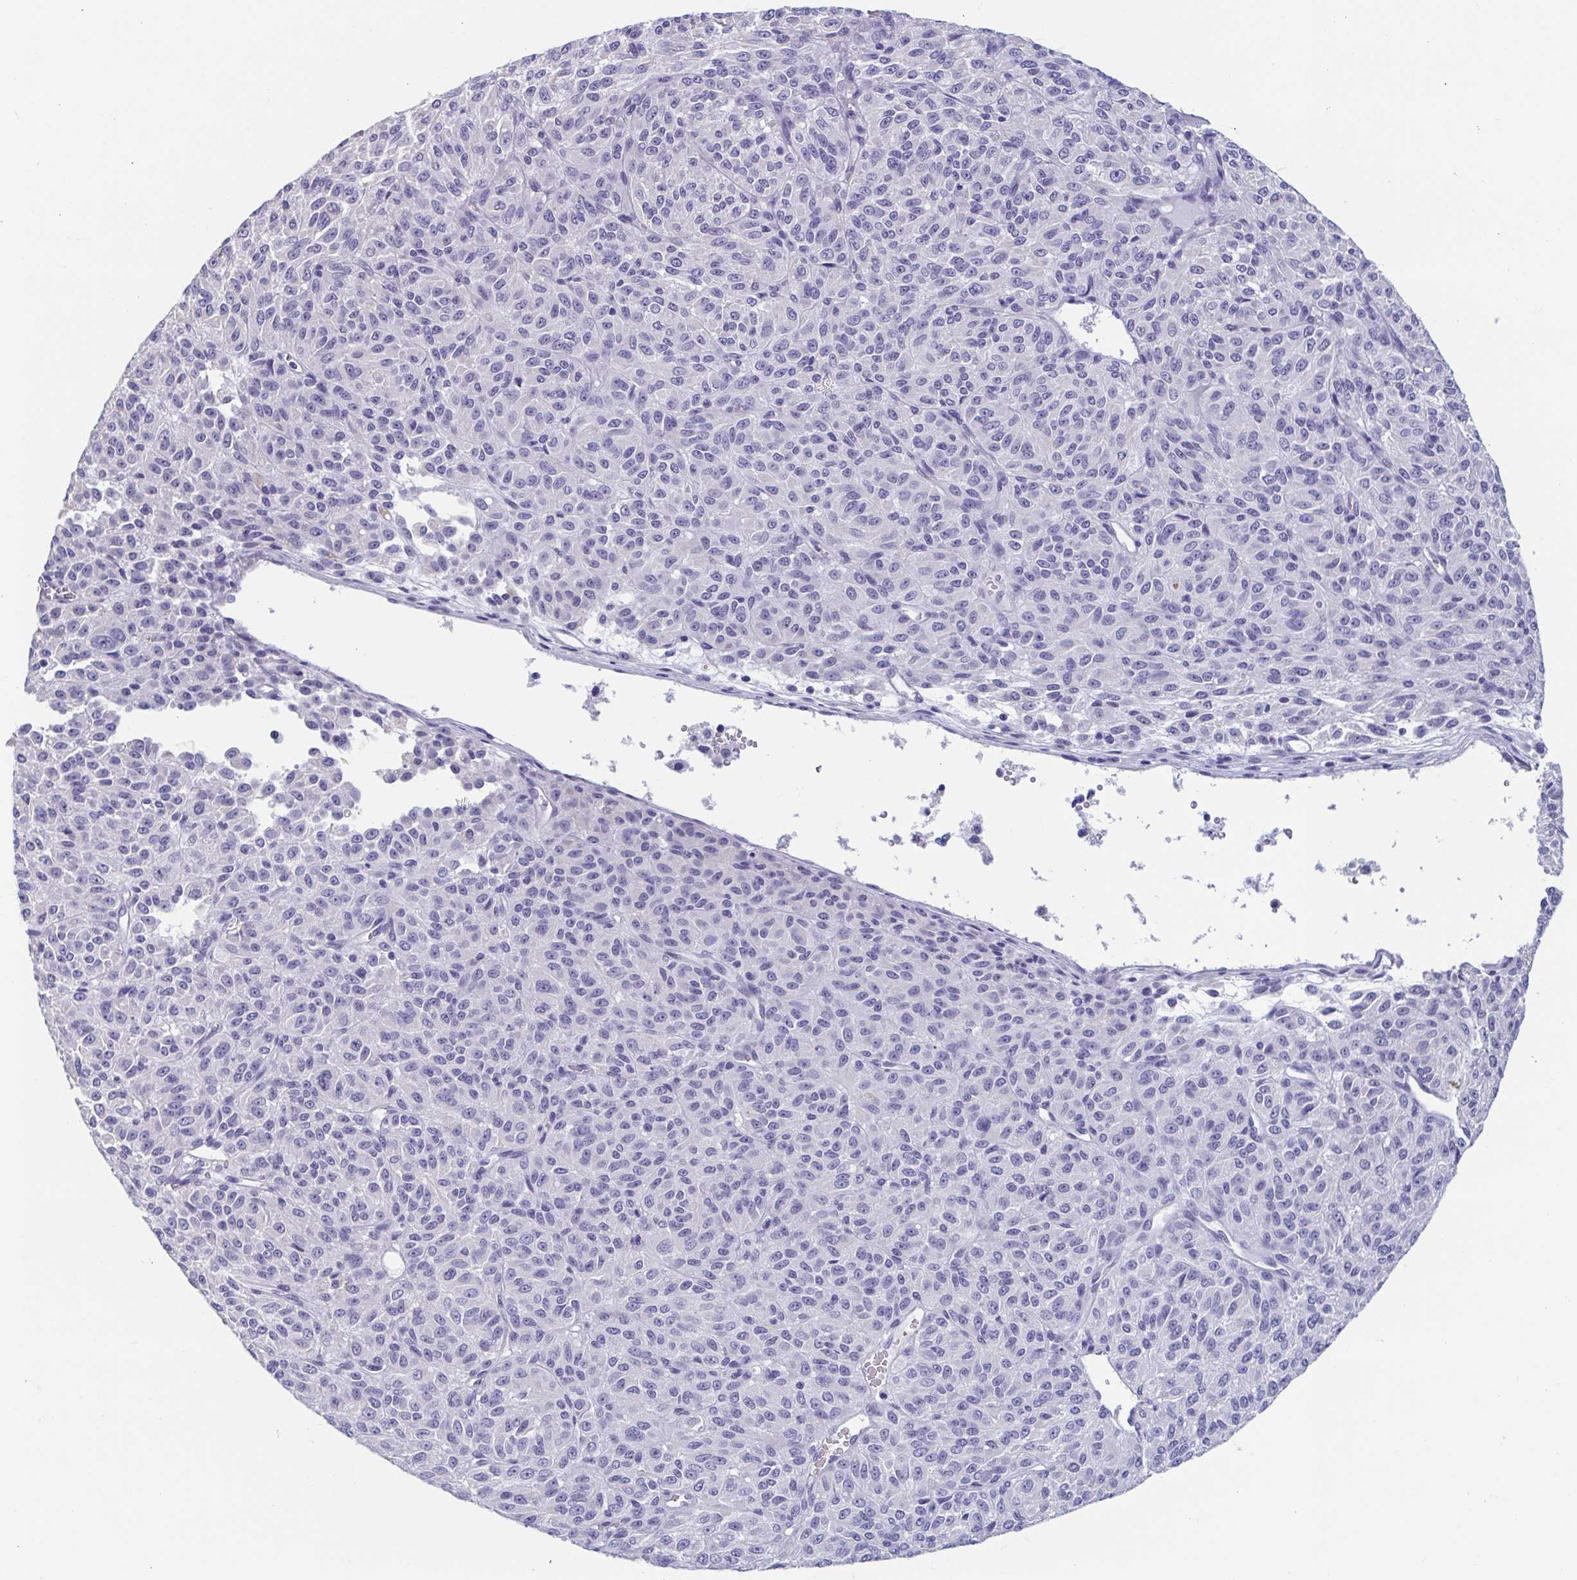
{"staining": {"intensity": "negative", "quantity": "none", "location": "none"}, "tissue": "melanoma", "cell_type": "Tumor cells", "image_type": "cancer", "snomed": [{"axis": "morphology", "description": "Malignant melanoma, Metastatic site"}, {"axis": "topography", "description": "Brain"}], "caption": "Tumor cells show no significant staining in malignant melanoma (metastatic site).", "gene": "MORC4", "patient": {"sex": "female", "age": 56}}